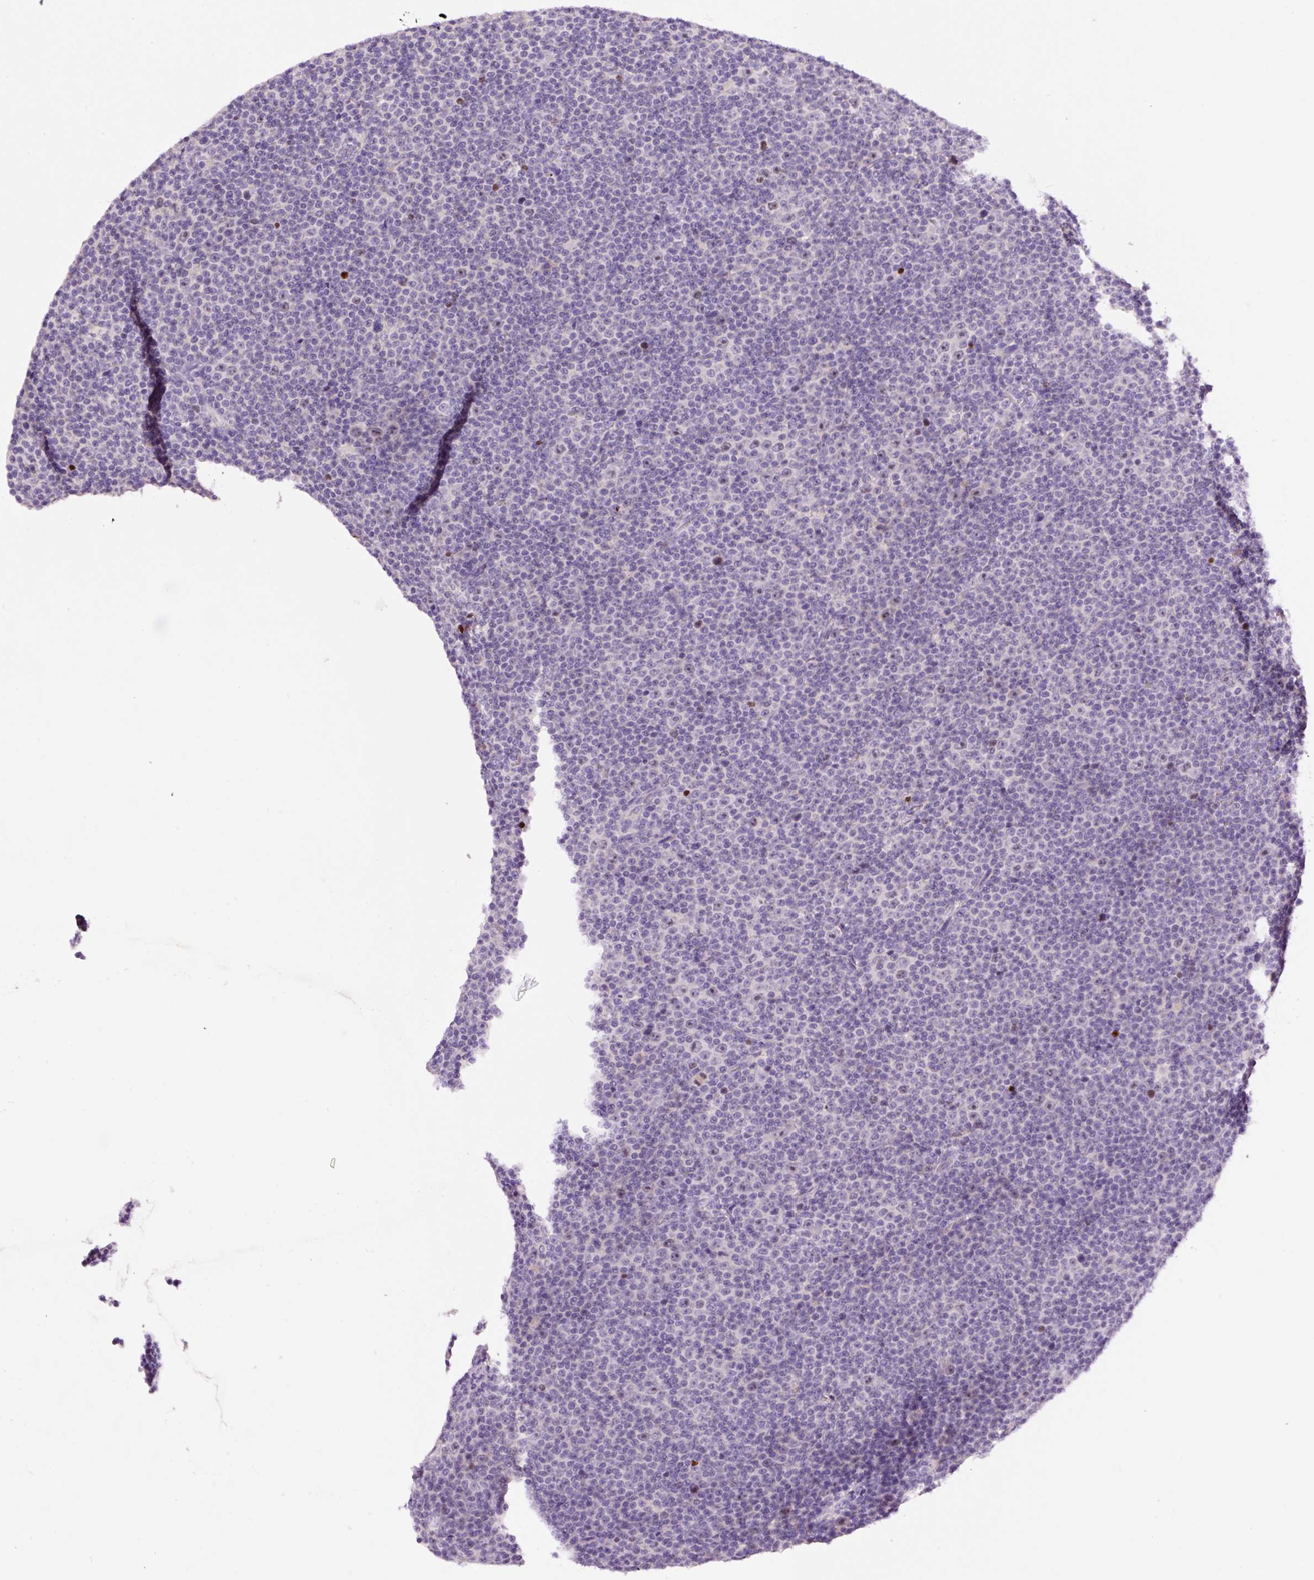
{"staining": {"intensity": "negative", "quantity": "none", "location": "none"}, "tissue": "lymphoma", "cell_type": "Tumor cells", "image_type": "cancer", "snomed": [{"axis": "morphology", "description": "Malignant lymphoma, non-Hodgkin's type, Low grade"}, {"axis": "topography", "description": "Lymph node"}], "caption": "Immunohistochemistry (IHC) micrograph of neoplastic tissue: lymphoma stained with DAB (3,3'-diaminobenzidine) shows no significant protein expression in tumor cells.", "gene": "DPPA4", "patient": {"sex": "female", "age": 67}}